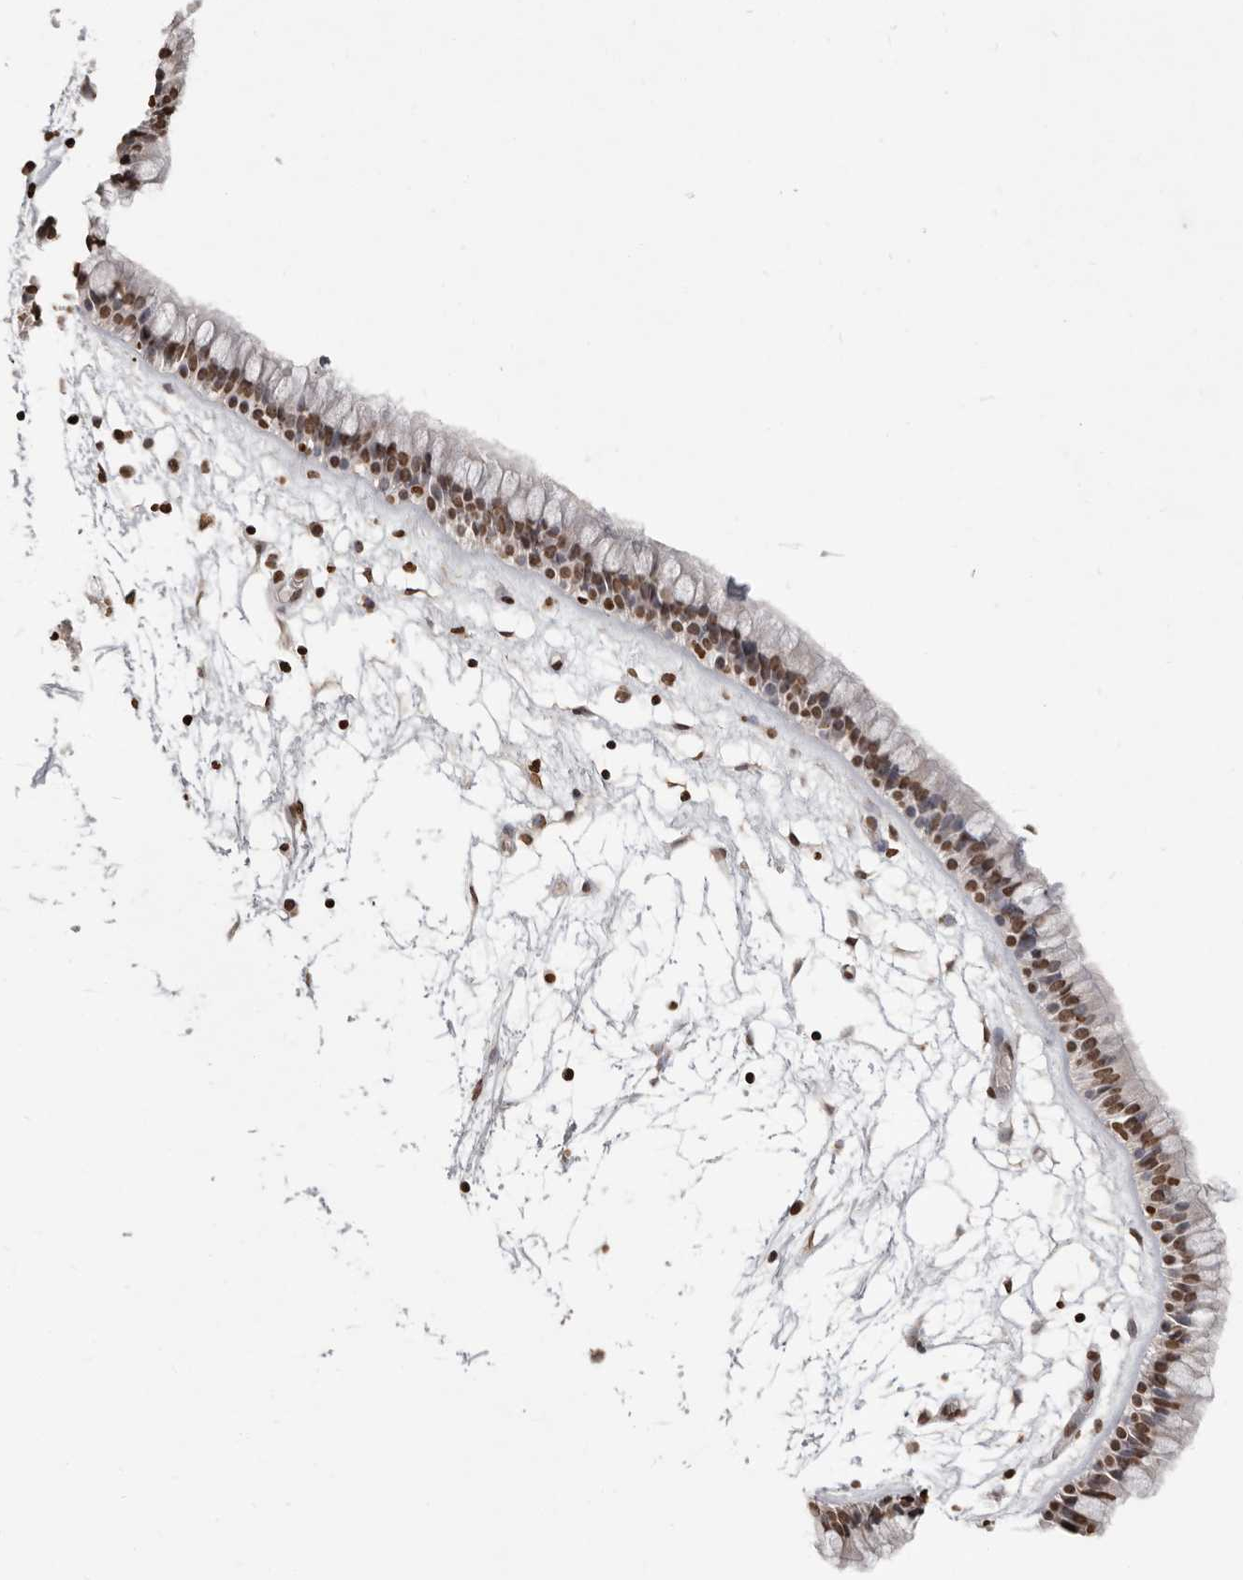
{"staining": {"intensity": "moderate", "quantity": ">75%", "location": "nuclear"}, "tissue": "nasopharynx", "cell_type": "Respiratory epithelial cells", "image_type": "normal", "snomed": [{"axis": "morphology", "description": "Normal tissue, NOS"}, {"axis": "morphology", "description": "Inflammation, NOS"}, {"axis": "topography", "description": "Nasopharynx"}], "caption": "IHC image of unremarkable nasopharynx stained for a protein (brown), which demonstrates medium levels of moderate nuclear expression in approximately >75% of respiratory epithelial cells.", "gene": "WDR45", "patient": {"sex": "male", "age": 48}}